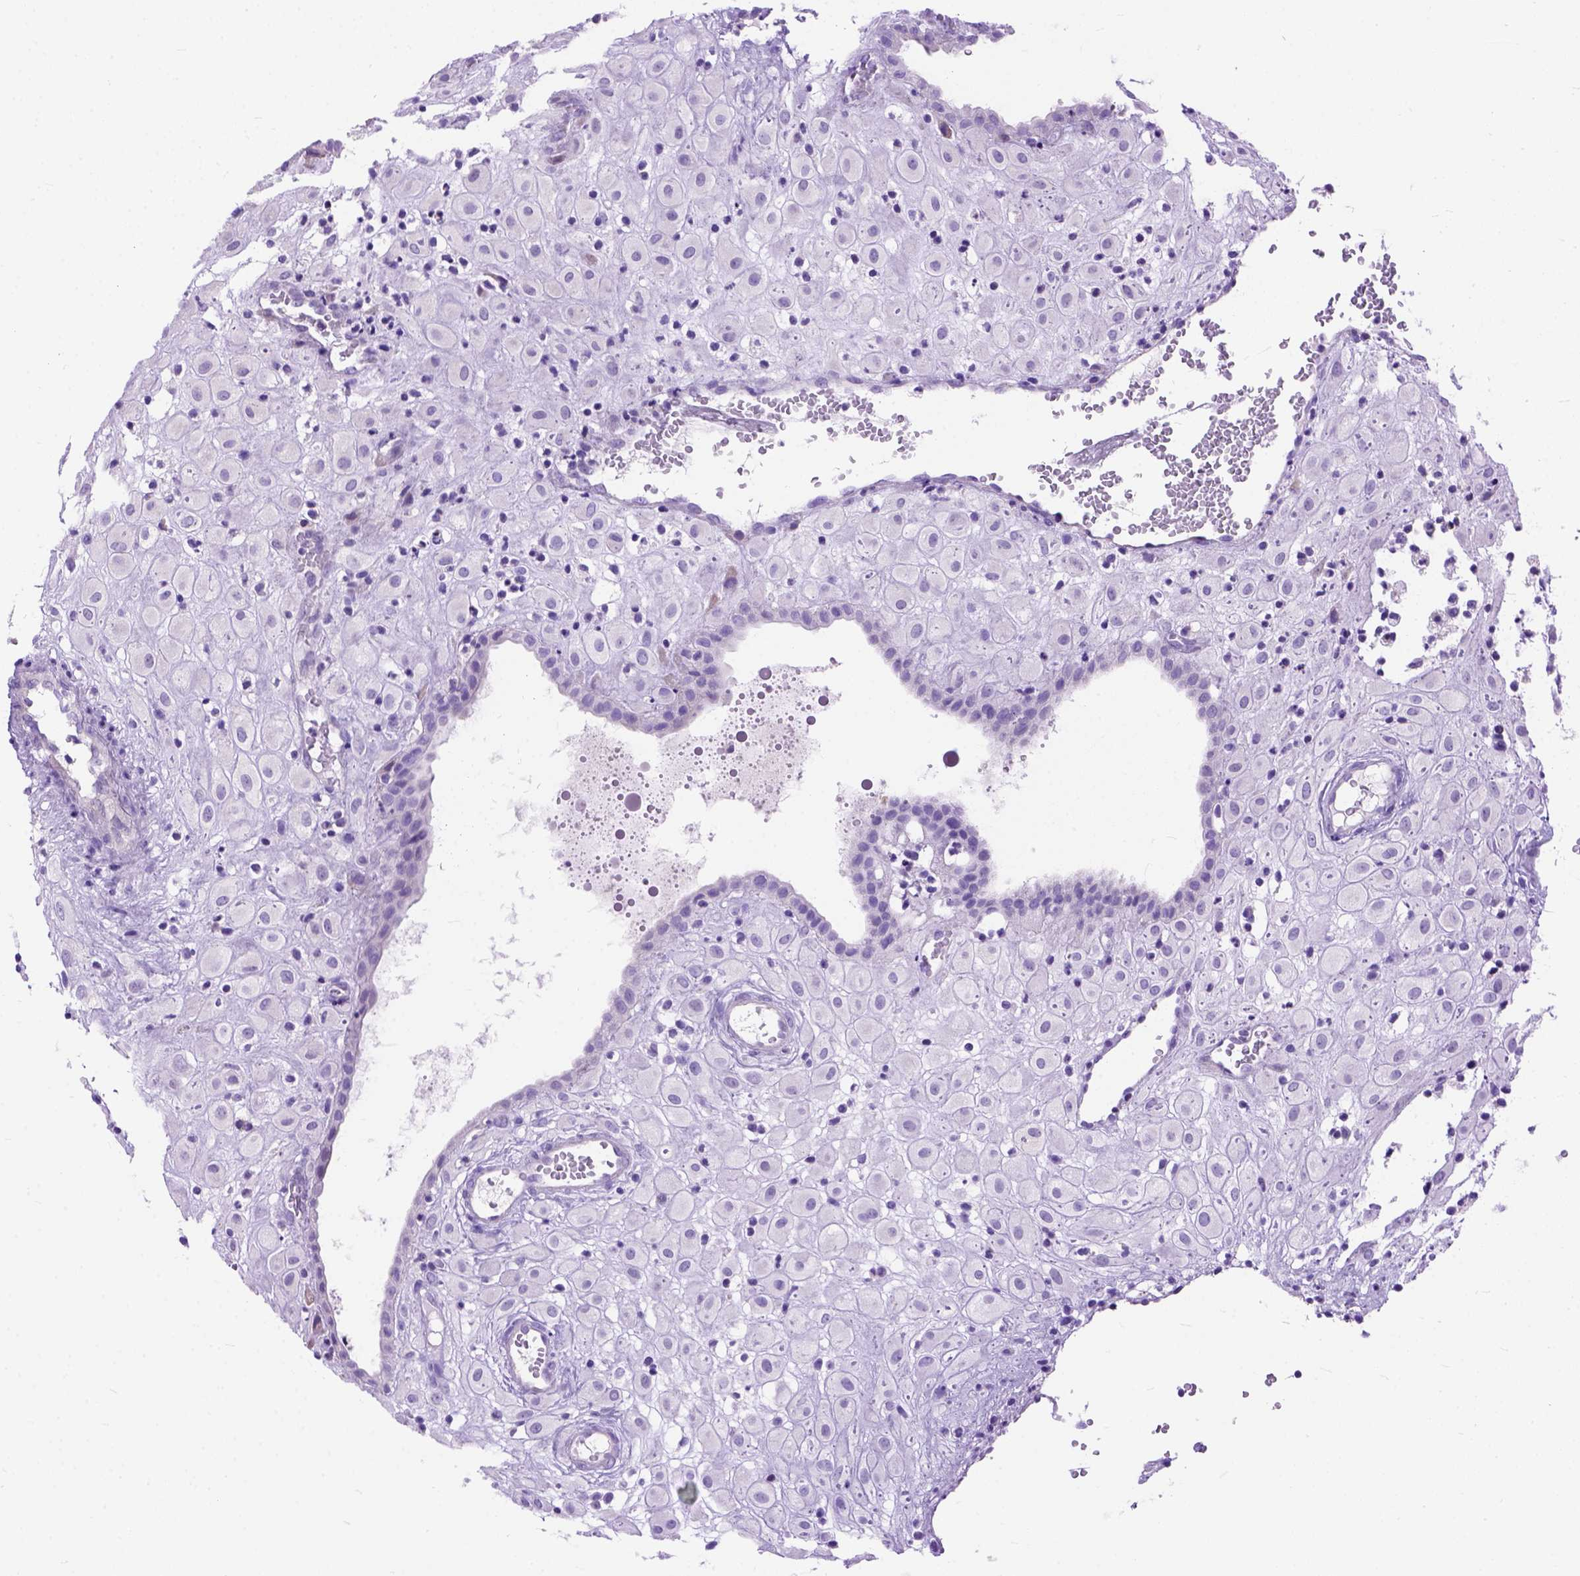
{"staining": {"intensity": "negative", "quantity": "none", "location": "none"}, "tissue": "placenta", "cell_type": "Decidual cells", "image_type": "normal", "snomed": [{"axis": "morphology", "description": "Normal tissue, NOS"}, {"axis": "topography", "description": "Placenta"}], "caption": "A histopathology image of placenta stained for a protein exhibits no brown staining in decidual cells.", "gene": "ODAD3", "patient": {"sex": "female", "age": 24}}